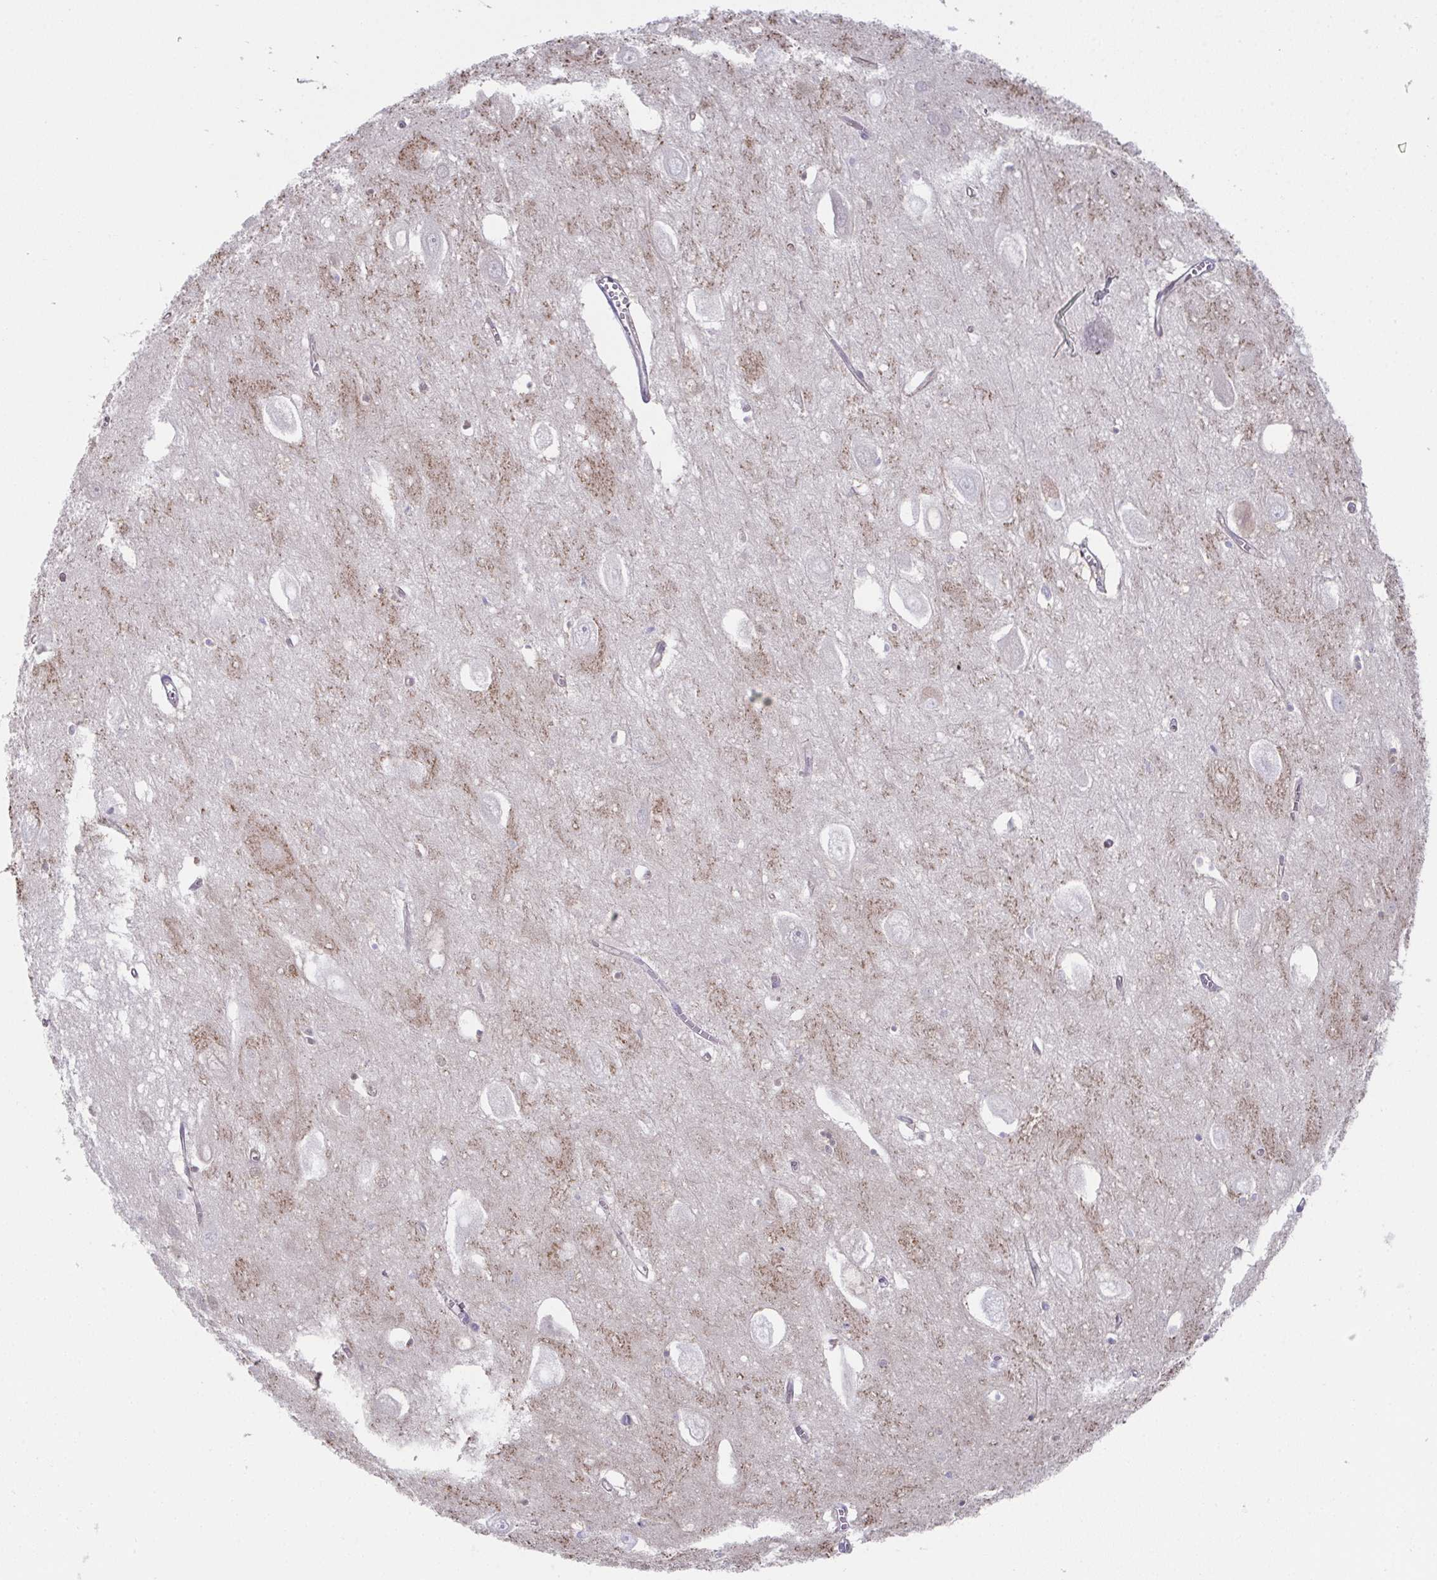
{"staining": {"intensity": "moderate", "quantity": "<25%", "location": "cytoplasmic/membranous,nuclear"}, "tissue": "hippocampus", "cell_type": "Glial cells", "image_type": "normal", "snomed": [{"axis": "morphology", "description": "Normal tissue, NOS"}, {"axis": "topography", "description": "Hippocampus"}], "caption": "Protein expression analysis of normal hippocampus reveals moderate cytoplasmic/membranous,nuclear expression in approximately <25% of glial cells.", "gene": "RBP1", "patient": {"sex": "female", "age": 64}}